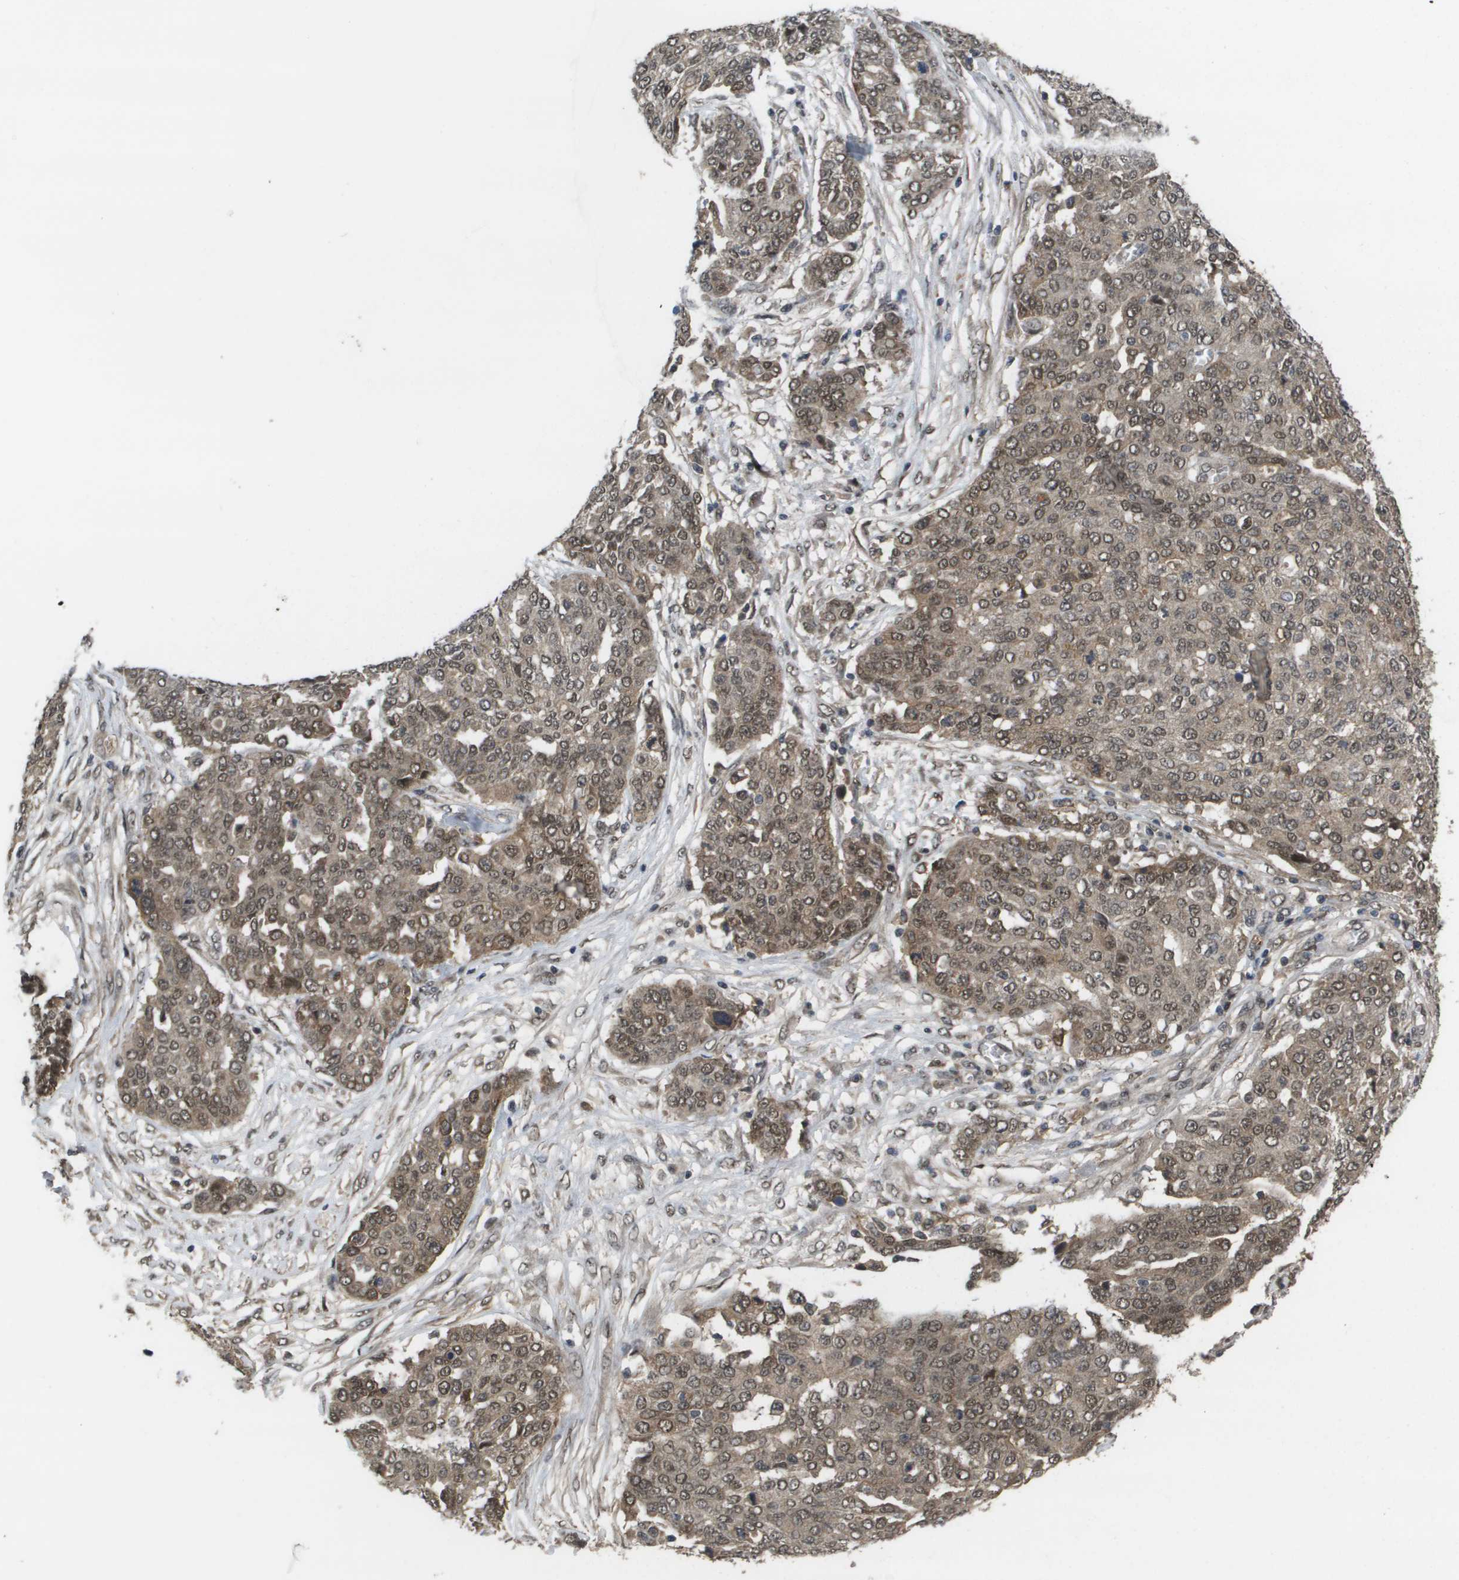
{"staining": {"intensity": "moderate", "quantity": ">75%", "location": "cytoplasmic/membranous,nuclear"}, "tissue": "ovarian cancer", "cell_type": "Tumor cells", "image_type": "cancer", "snomed": [{"axis": "morphology", "description": "Cystadenocarcinoma, serous, NOS"}, {"axis": "topography", "description": "Soft tissue"}, {"axis": "topography", "description": "Ovary"}], "caption": "IHC photomicrograph of human serous cystadenocarcinoma (ovarian) stained for a protein (brown), which displays medium levels of moderate cytoplasmic/membranous and nuclear expression in approximately >75% of tumor cells.", "gene": "AMBRA1", "patient": {"sex": "female", "age": 57}}